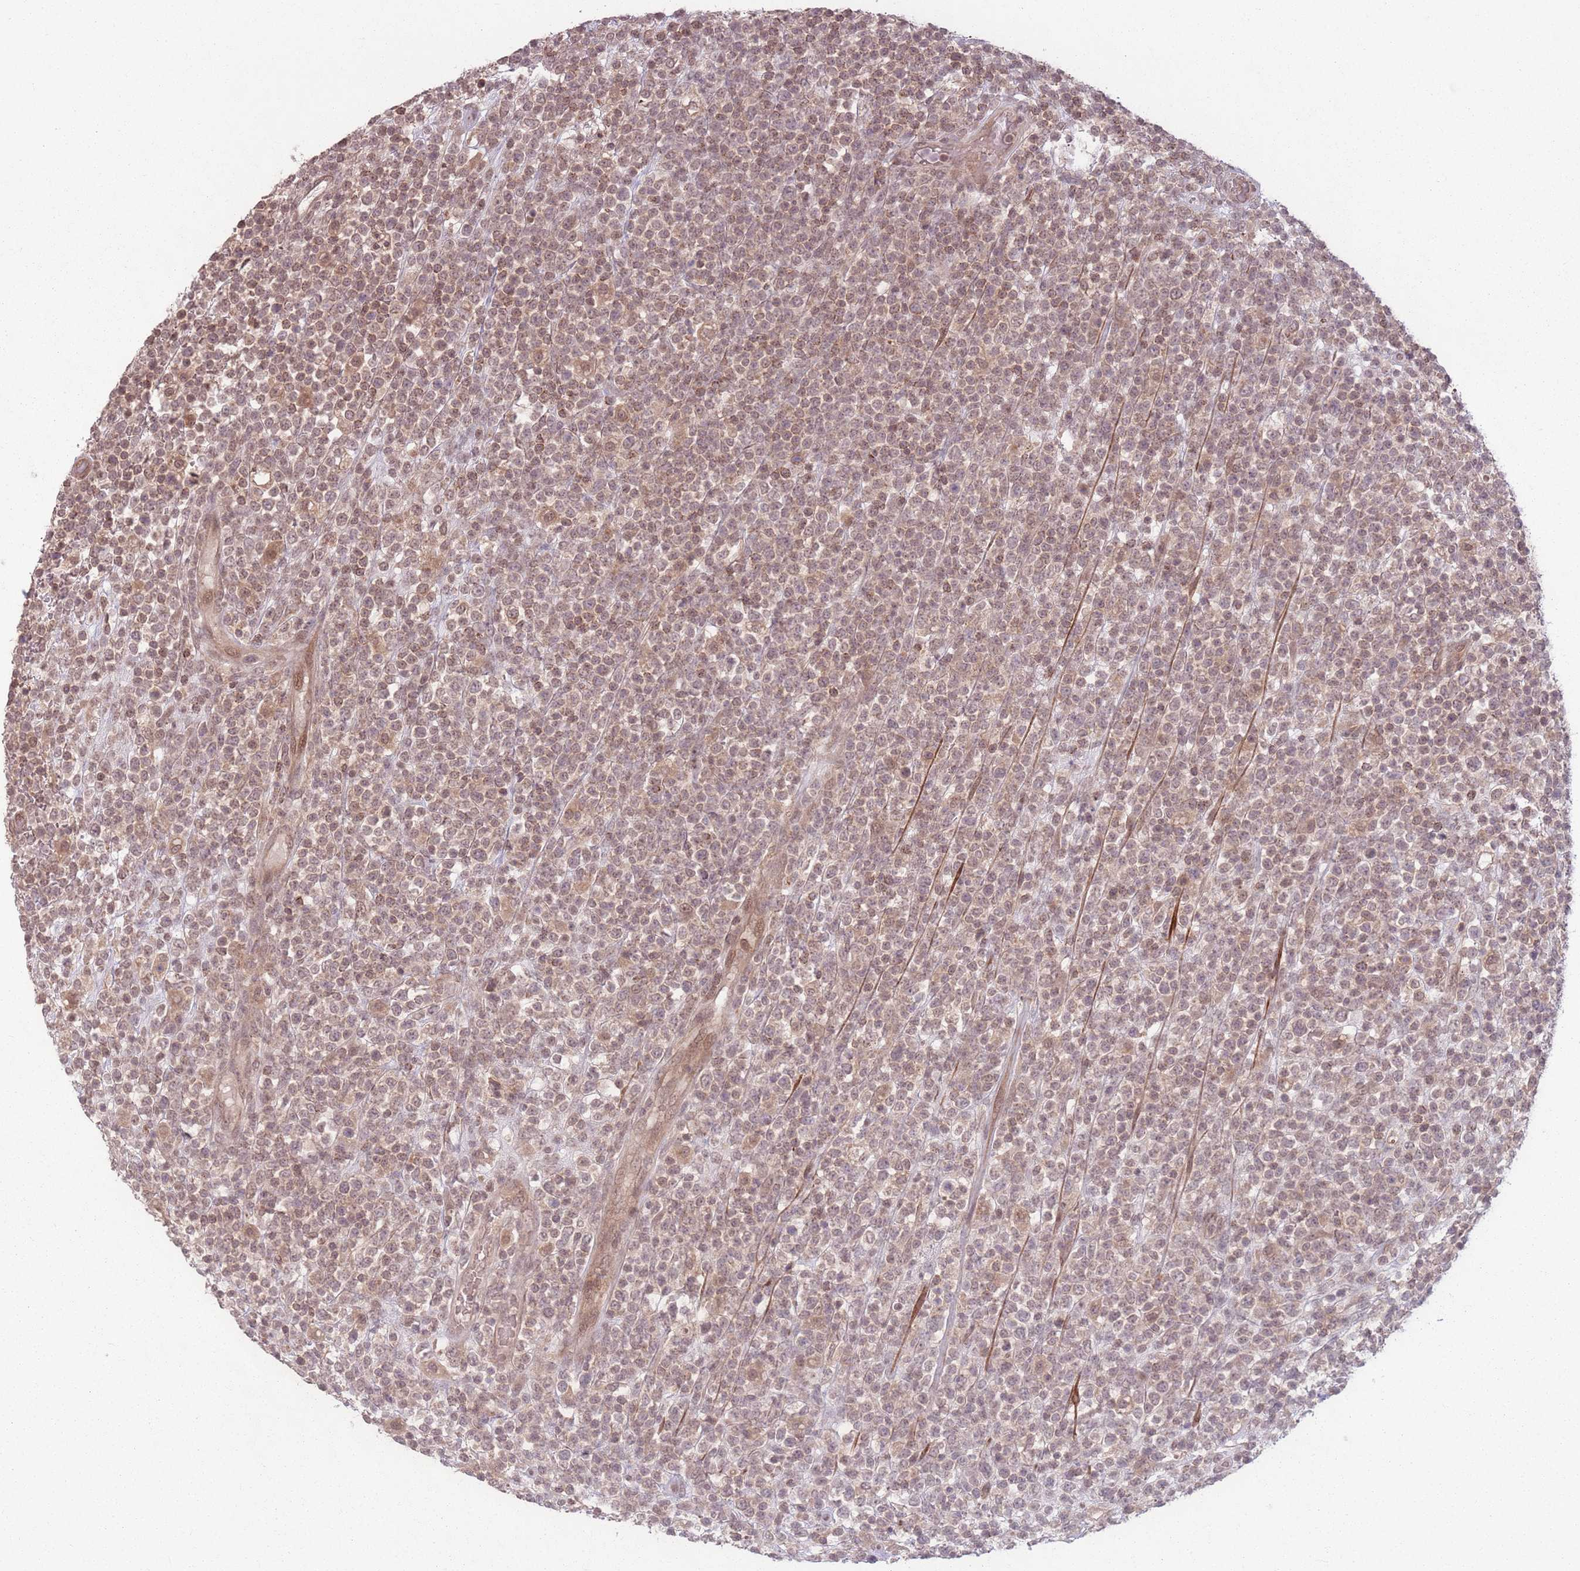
{"staining": {"intensity": "moderate", "quantity": ">75%", "location": "nuclear"}, "tissue": "lymphoma", "cell_type": "Tumor cells", "image_type": "cancer", "snomed": [{"axis": "morphology", "description": "Malignant lymphoma, non-Hodgkin's type, High grade"}, {"axis": "topography", "description": "Colon"}], "caption": "Lymphoma was stained to show a protein in brown. There is medium levels of moderate nuclear expression in approximately >75% of tumor cells.", "gene": "CCDC154", "patient": {"sex": "female", "age": 53}}